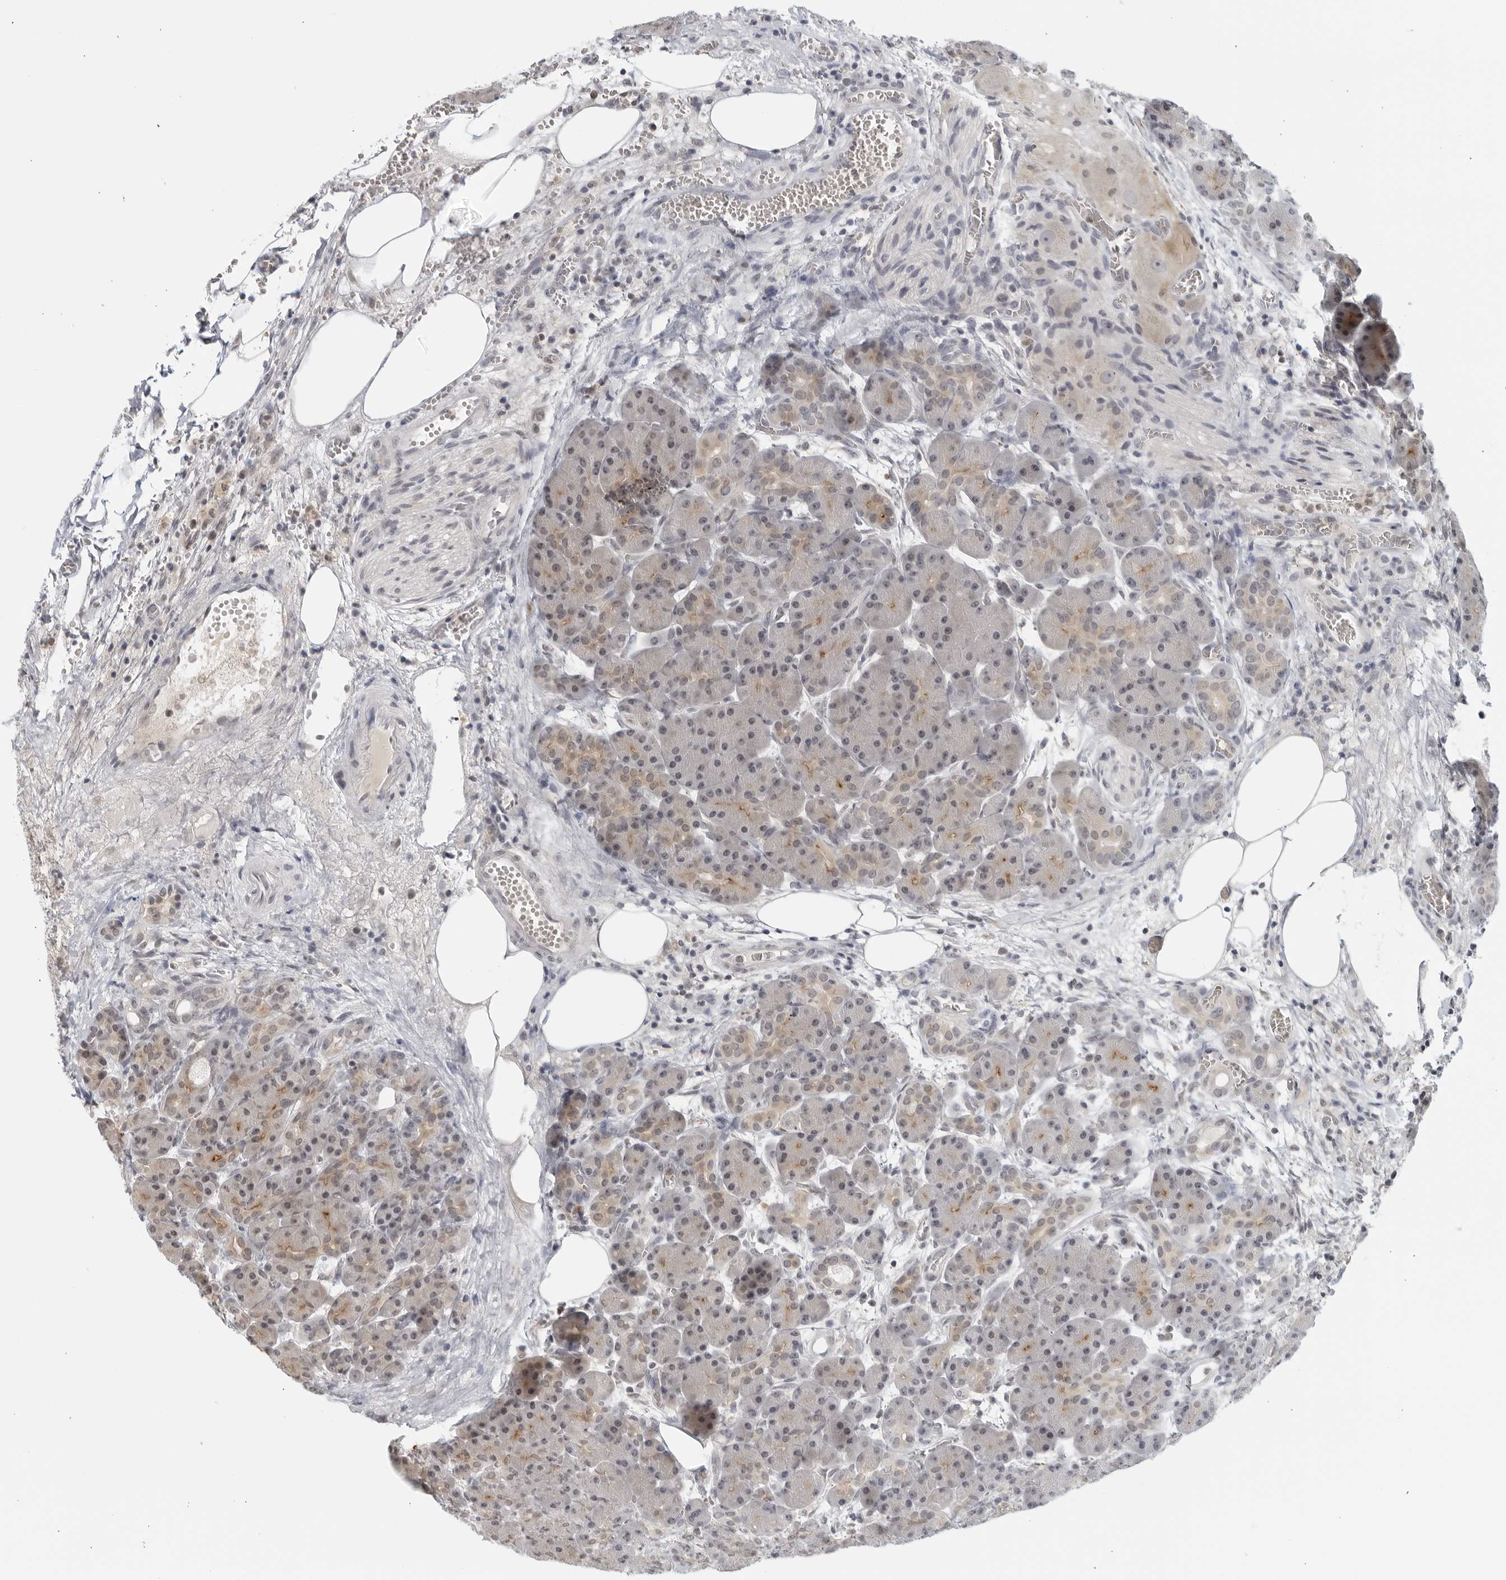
{"staining": {"intensity": "weak", "quantity": "25%-75%", "location": "cytoplasmic/membranous"}, "tissue": "pancreas", "cell_type": "Exocrine glandular cells", "image_type": "normal", "snomed": [{"axis": "morphology", "description": "Normal tissue, NOS"}, {"axis": "topography", "description": "Pancreas"}], "caption": "This is a histology image of IHC staining of unremarkable pancreas, which shows weak expression in the cytoplasmic/membranous of exocrine glandular cells.", "gene": "RAB11FIP3", "patient": {"sex": "male", "age": 63}}